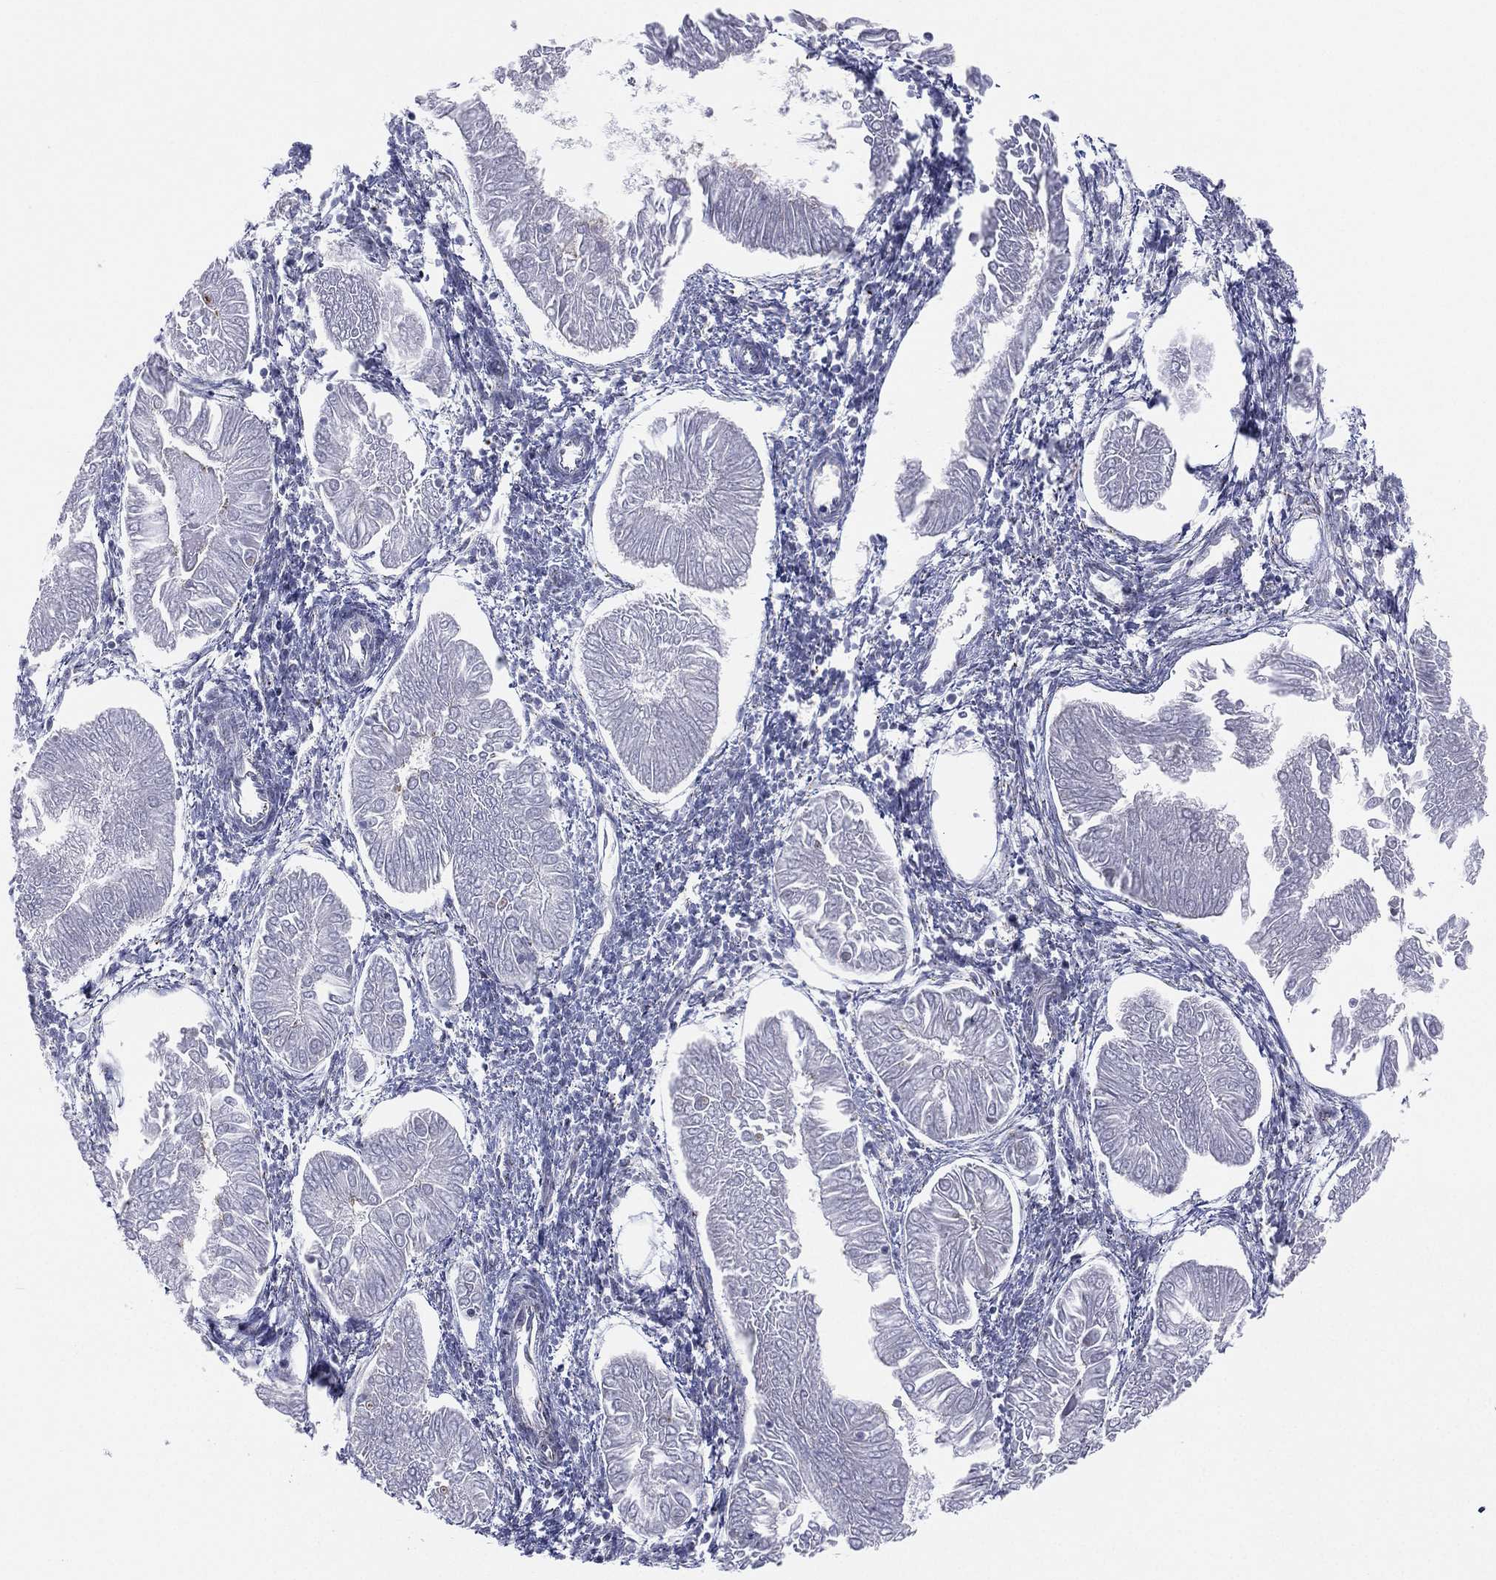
{"staining": {"intensity": "negative", "quantity": "none", "location": "none"}, "tissue": "endometrial cancer", "cell_type": "Tumor cells", "image_type": "cancer", "snomed": [{"axis": "morphology", "description": "Adenocarcinoma, NOS"}, {"axis": "topography", "description": "Endometrium"}], "caption": "DAB immunohistochemical staining of human endometrial cancer demonstrates no significant expression in tumor cells.", "gene": "CD177", "patient": {"sex": "female", "age": 53}}